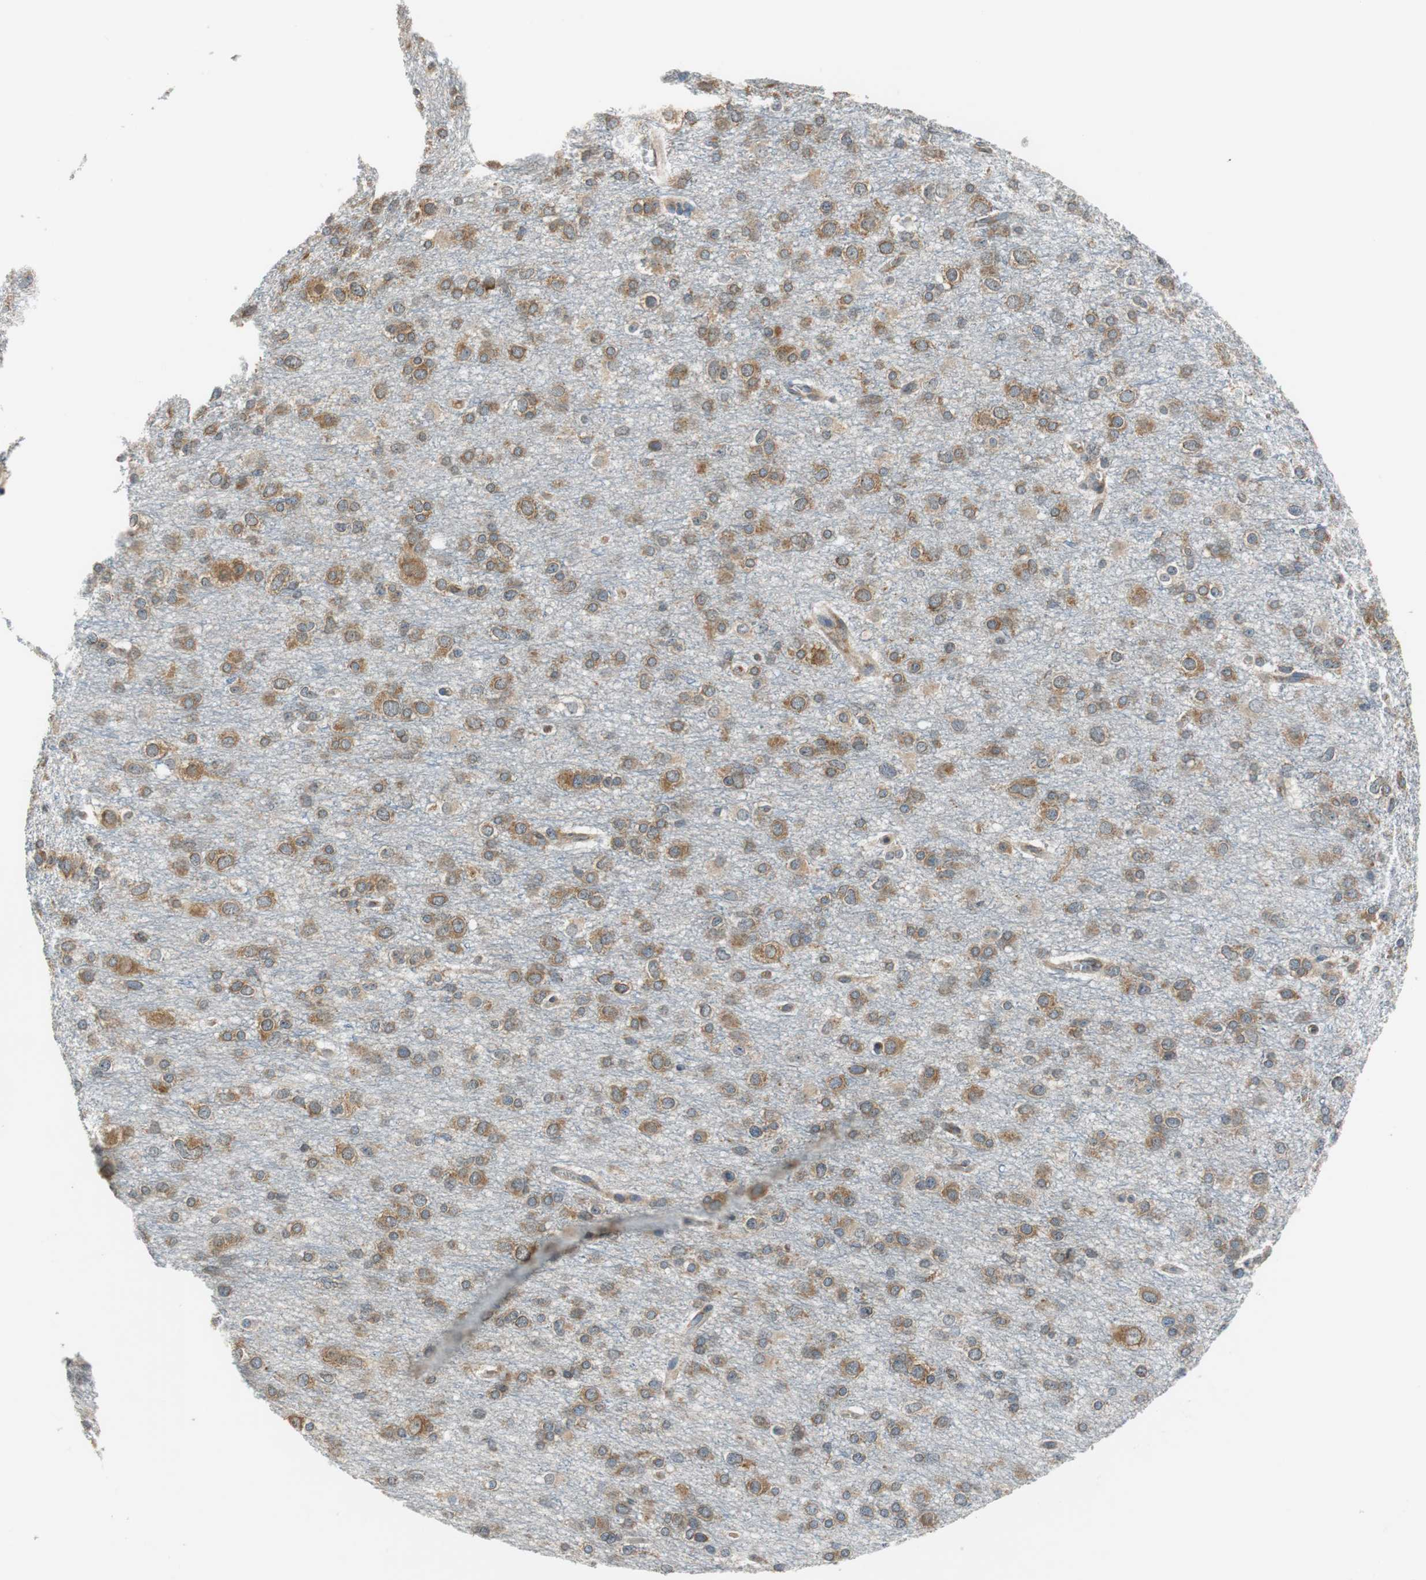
{"staining": {"intensity": "moderate", "quantity": ">75%", "location": "cytoplasmic/membranous"}, "tissue": "glioma", "cell_type": "Tumor cells", "image_type": "cancer", "snomed": [{"axis": "morphology", "description": "Glioma, malignant, Low grade"}, {"axis": "topography", "description": "Brain"}], "caption": "DAB (3,3'-diaminobenzidine) immunohistochemical staining of human glioma shows moderate cytoplasmic/membranous protein positivity in approximately >75% of tumor cells. The protein of interest is shown in brown color, while the nuclei are stained blue.", "gene": "CNOT3", "patient": {"sex": "male", "age": 42}}